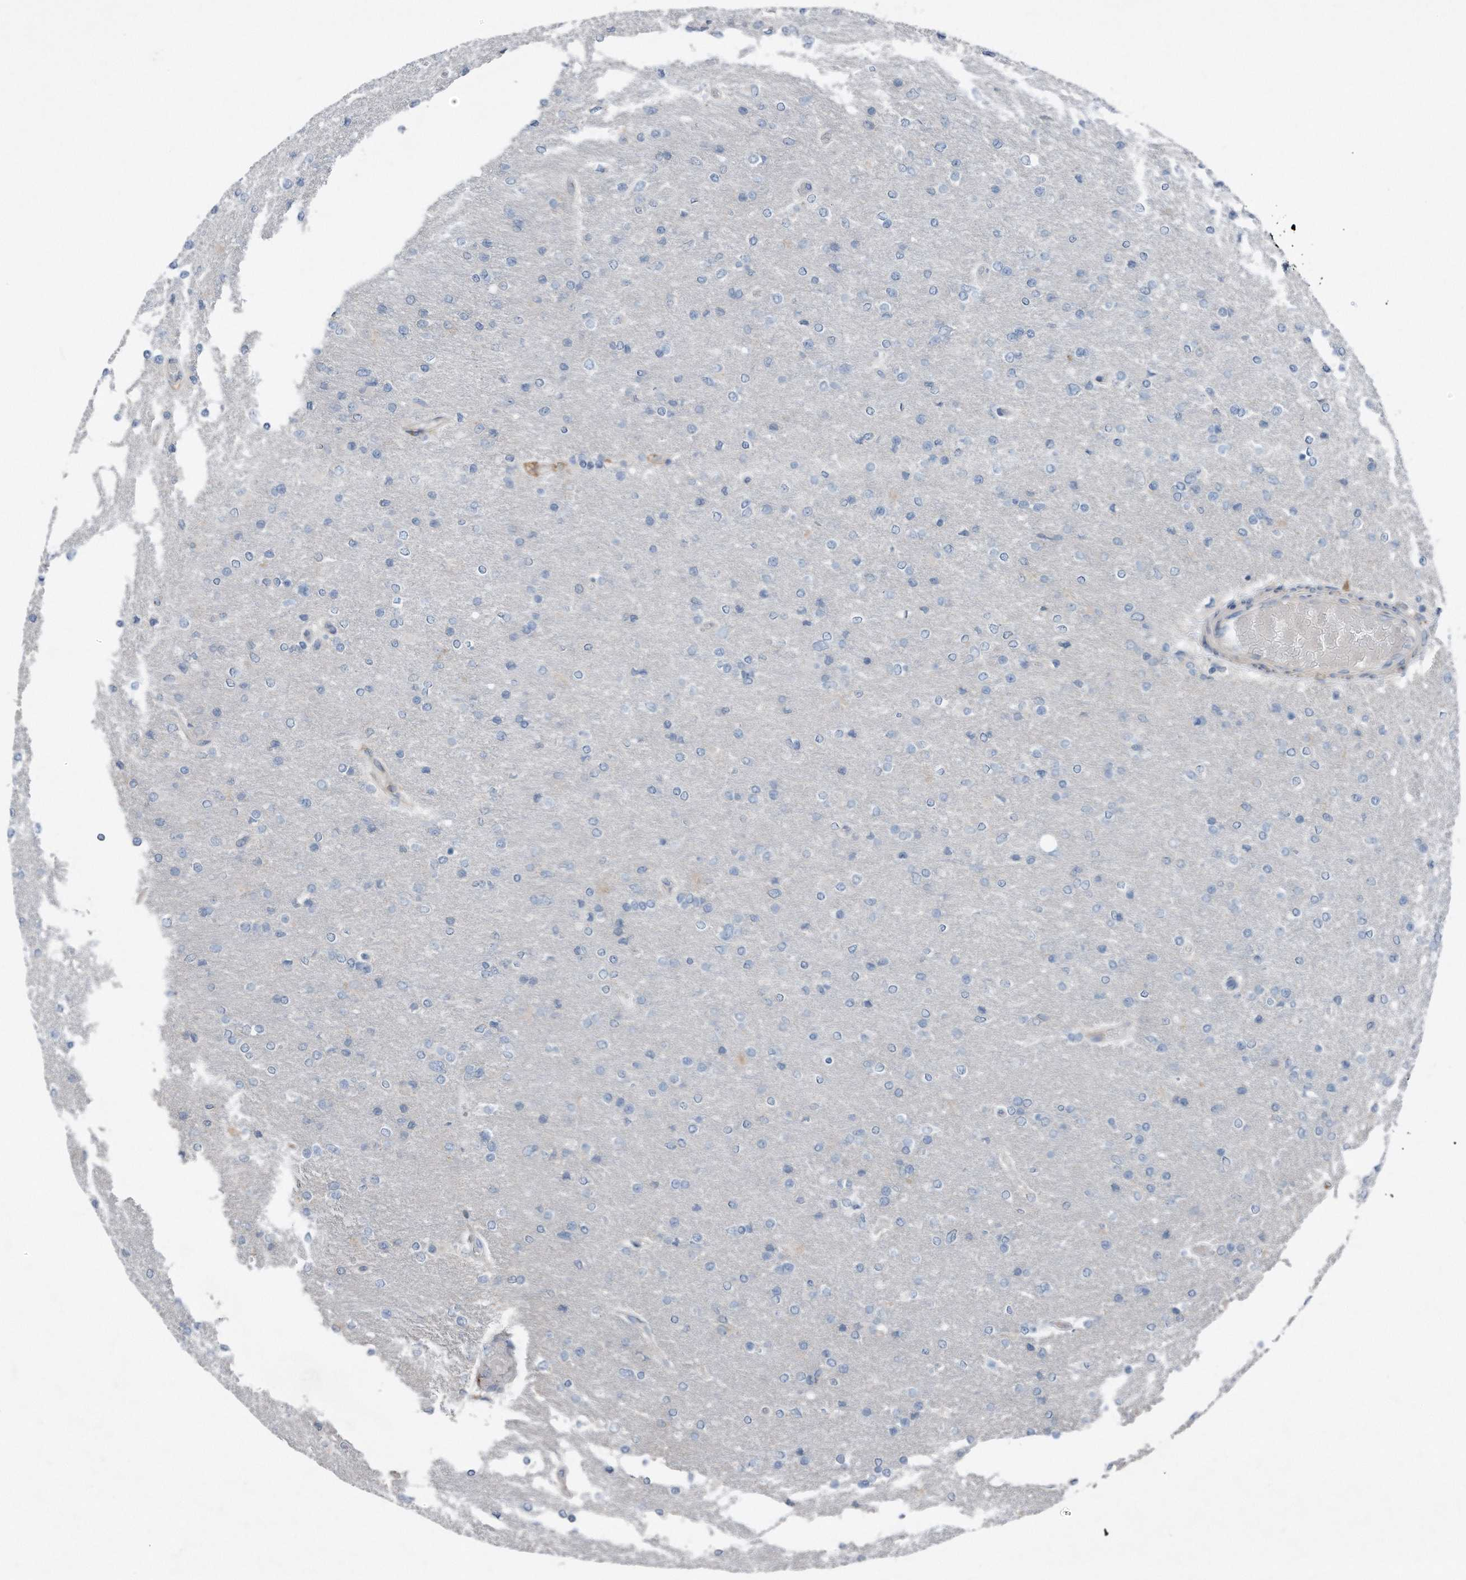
{"staining": {"intensity": "negative", "quantity": "none", "location": "none"}, "tissue": "glioma", "cell_type": "Tumor cells", "image_type": "cancer", "snomed": [{"axis": "morphology", "description": "Glioma, malignant, High grade"}, {"axis": "topography", "description": "Cerebral cortex"}], "caption": "This is a histopathology image of immunohistochemistry staining of glioma, which shows no staining in tumor cells.", "gene": "ZNF772", "patient": {"sex": "female", "age": 36}}